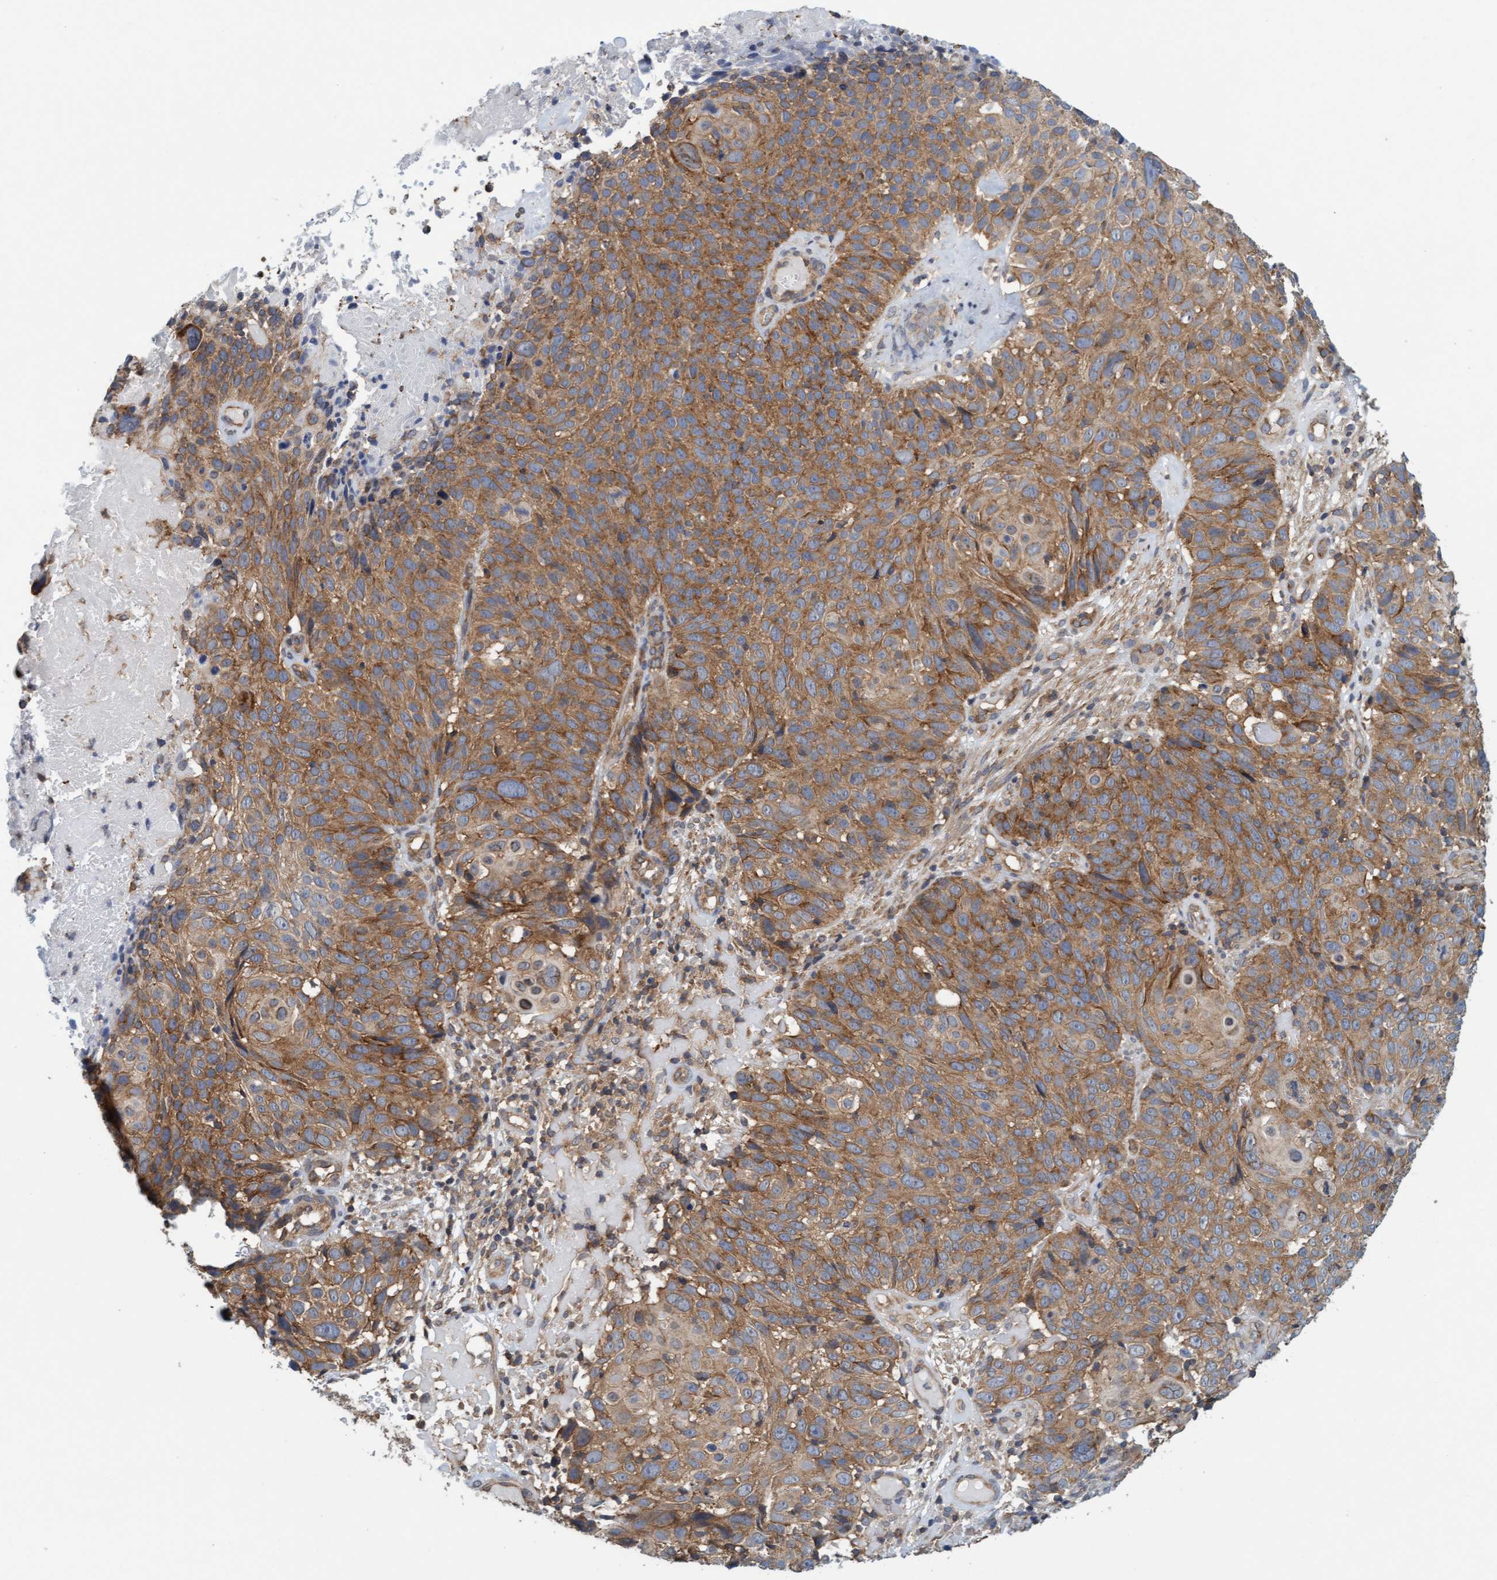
{"staining": {"intensity": "moderate", "quantity": ">75%", "location": "cytoplasmic/membranous"}, "tissue": "cervical cancer", "cell_type": "Tumor cells", "image_type": "cancer", "snomed": [{"axis": "morphology", "description": "Squamous cell carcinoma, NOS"}, {"axis": "topography", "description": "Cervix"}], "caption": "The image demonstrates immunohistochemical staining of squamous cell carcinoma (cervical). There is moderate cytoplasmic/membranous expression is seen in approximately >75% of tumor cells.", "gene": "FXR2", "patient": {"sex": "female", "age": 74}}